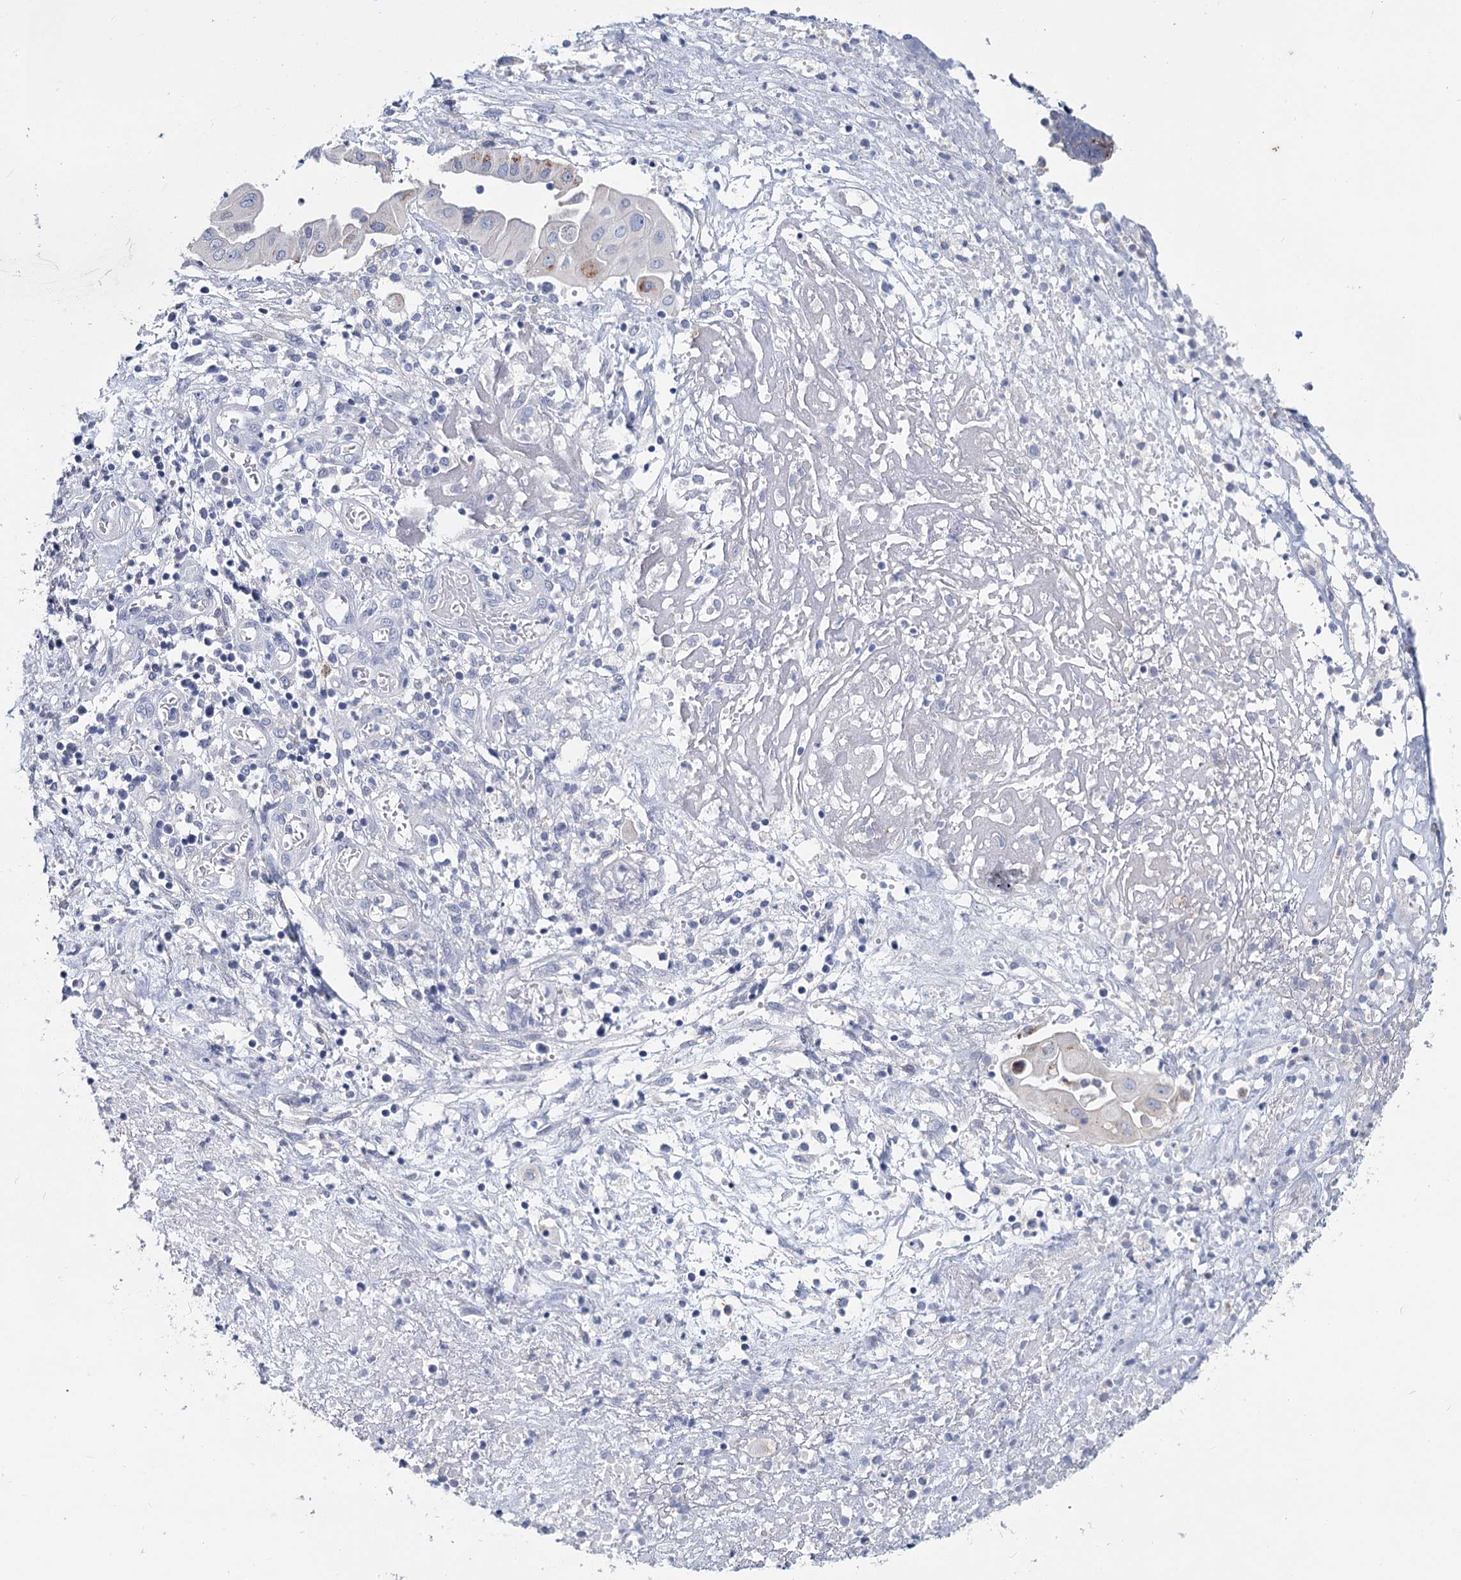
{"staining": {"intensity": "negative", "quantity": "none", "location": "none"}, "tissue": "endometrial cancer", "cell_type": "Tumor cells", "image_type": "cancer", "snomed": [{"axis": "morphology", "description": "Adenocarcinoma, NOS"}, {"axis": "topography", "description": "Uterus"}, {"axis": "topography", "description": "Endometrium"}], "caption": "High power microscopy image of an immunohistochemistry micrograph of adenocarcinoma (endometrial), revealing no significant expression in tumor cells.", "gene": "METTL7B", "patient": {"sex": "female", "age": 70}}